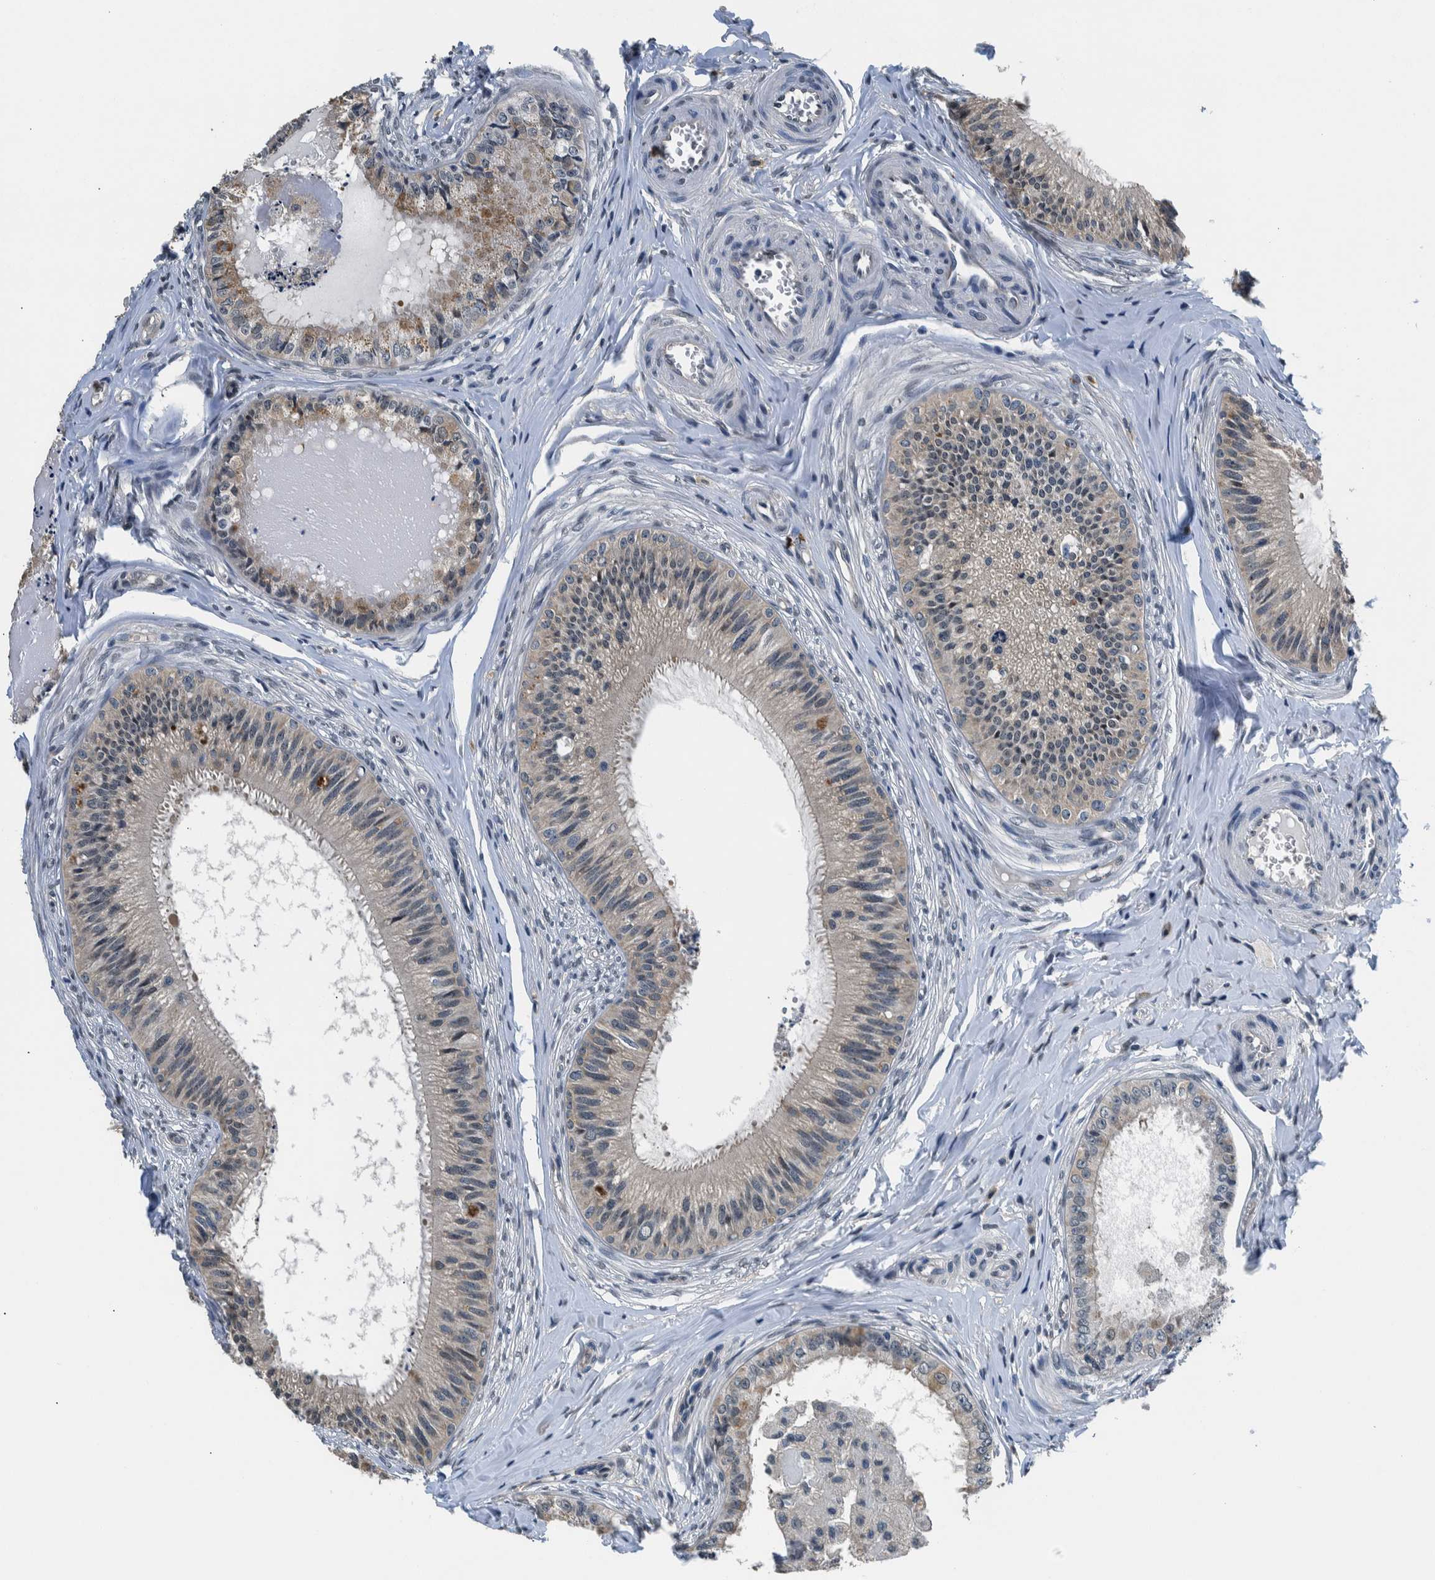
{"staining": {"intensity": "weak", "quantity": "<25%", "location": "cytoplasmic/membranous"}, "tissue": "epididymis", "cell_type": "Glandular cells", "image_type": "normal", "snomed": [{"axis": "morphology", "description": "Normal tissue, NOS"}, {"axis": "topography", "description": "Epididymis"}], "caption": "Histopathology image shows no significant protein positivity in glandular cells of benign epididymis.", "gene": "NIBAN2", "patient": {"sex": "male", "age": 31}}